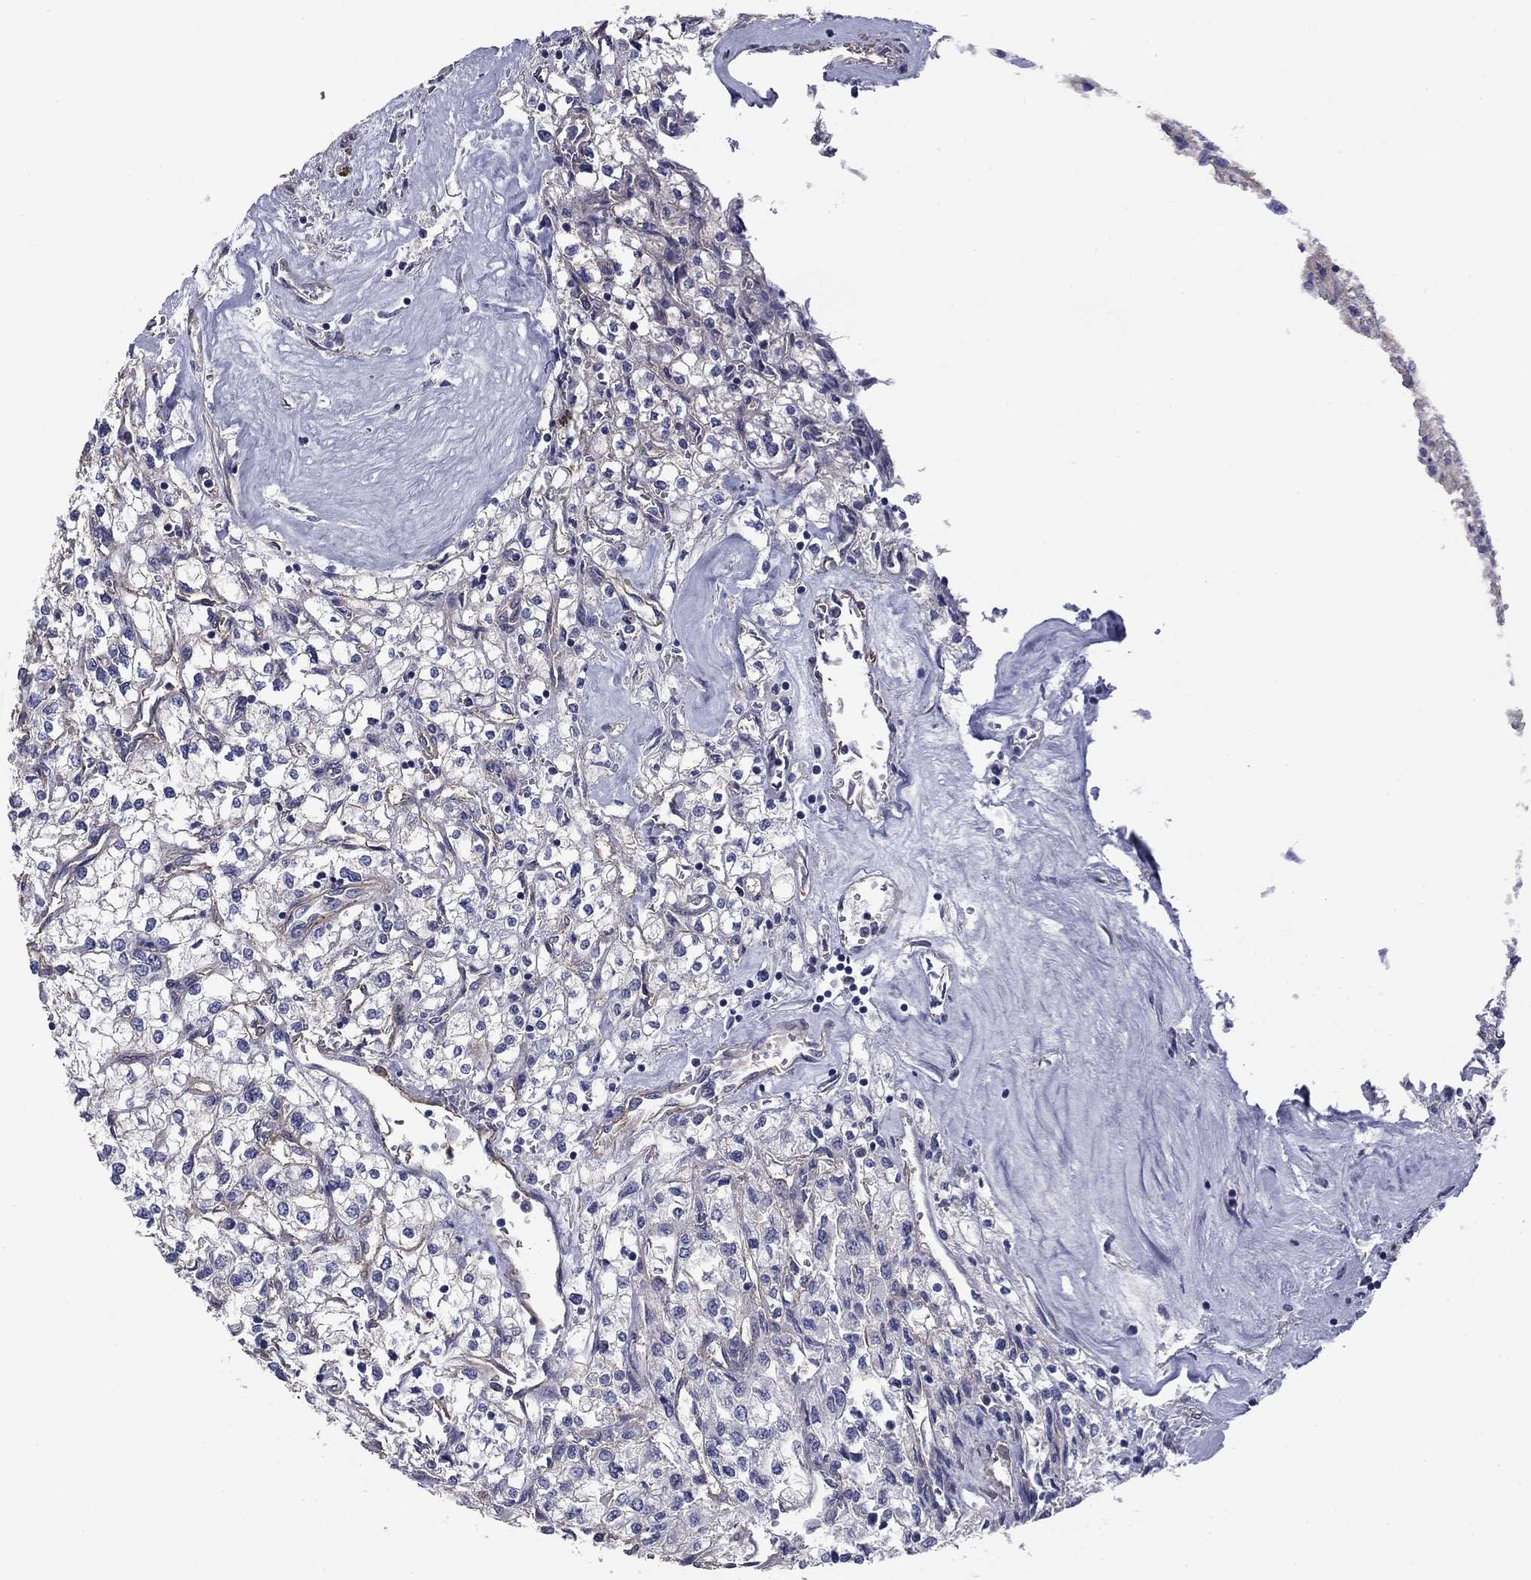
{"staining": {"intensity": "negative", "quantity": "none", "location": "none"}, "tissue": "renal cancer", "cell_type": "Tumor cells", "image_type": "cancer", "snomed": [{"axis": "morphology", "description": "Adenocarcinoma, NOS"}, {"axis": "topography", "description": "Kidney"}], "caption": "The photomicrograph shows no staining of tumor cells in adenocarcinoma (renal). (Stains: DAB immunohistochemistry with hematoxylin counter stain, Microscopy: brightfield microscopy at high magnification).", "gene": "TCHH", "patient": {"sex": "male", "age": 80}}